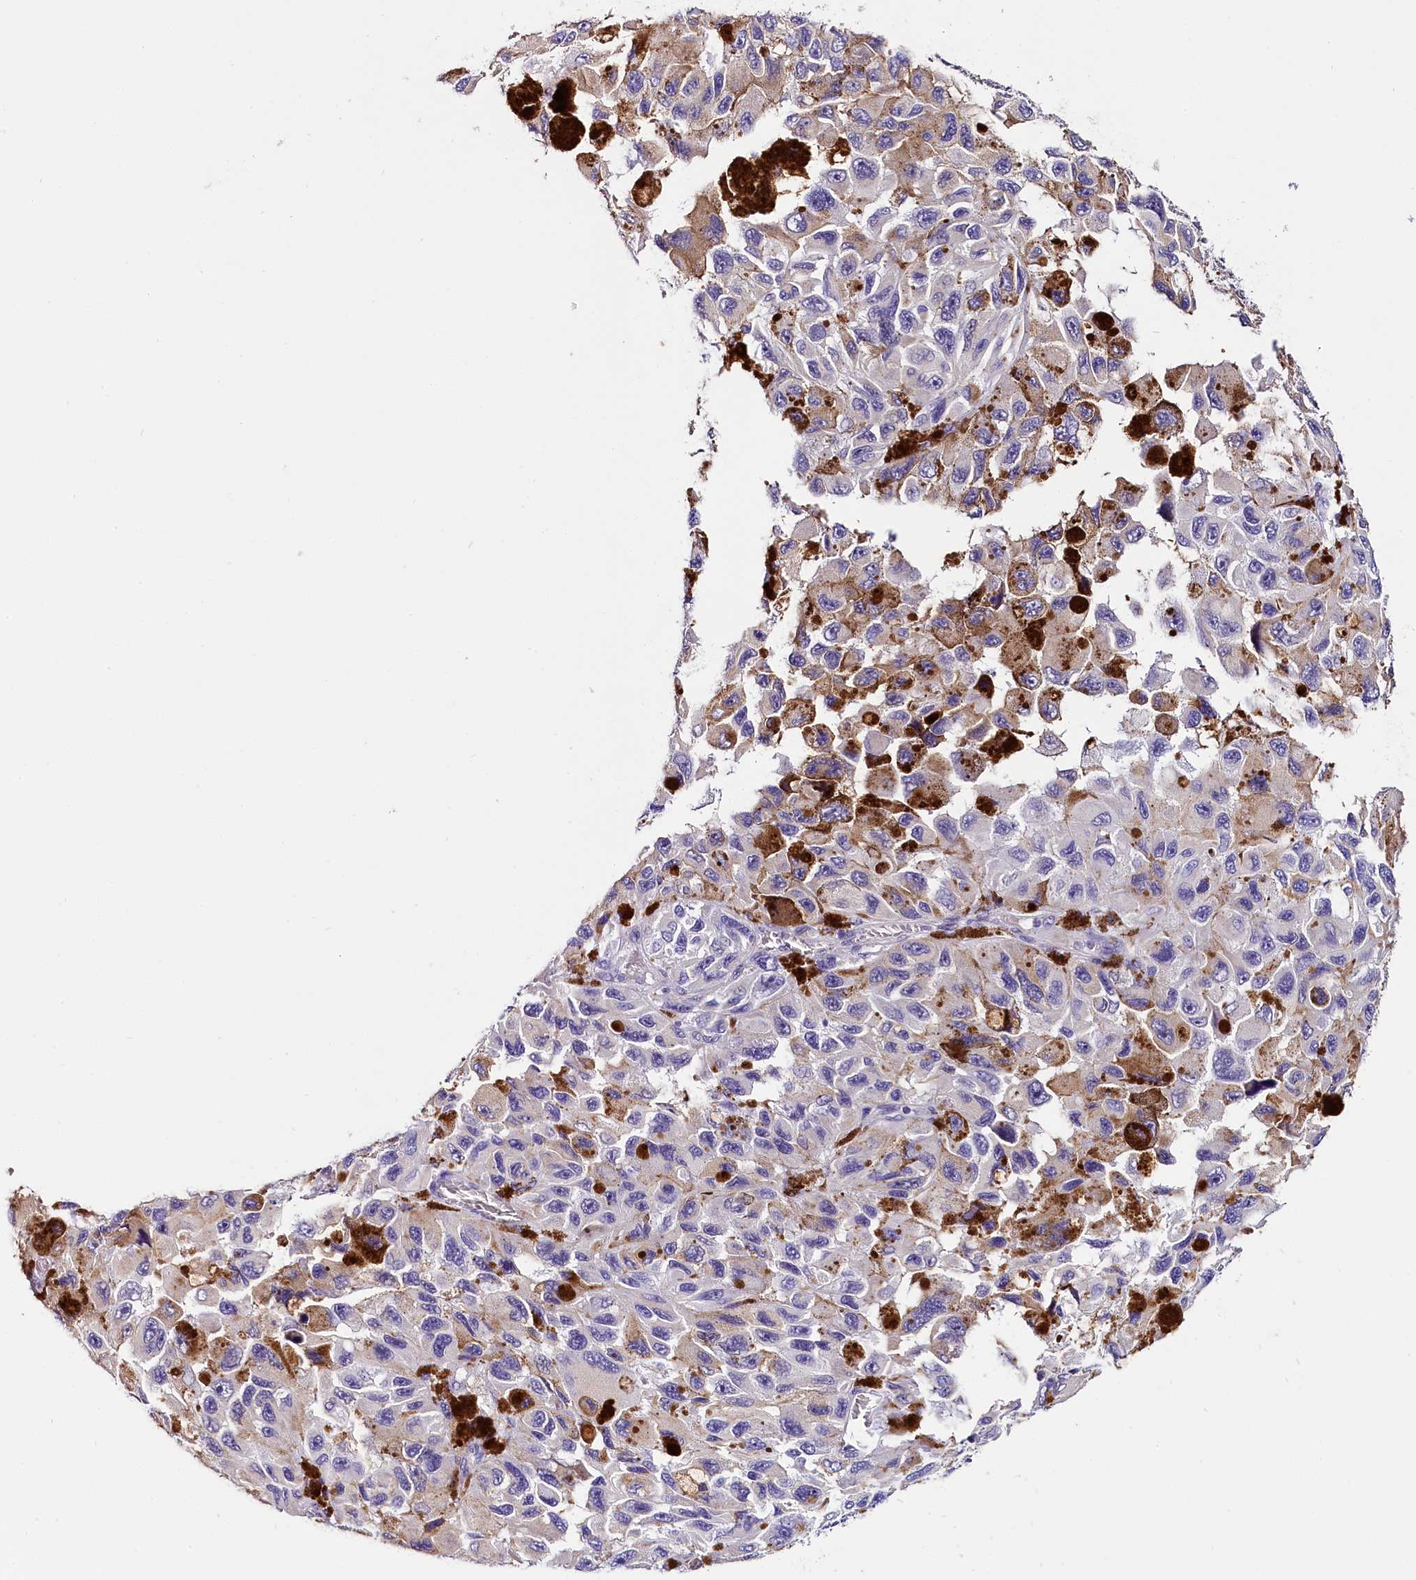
{"staining": {"intensity": "weak", "quantity": "<25%", "location": "cytoplasmic/membranous"}, "tissue": "melanoma", "cell_type": "Tumor cells", "image_type": "cancer", "snomed": [{"axis": "morphology", "description": "Malignant melanoma, NOS"}, {"axis": "topography", "description": "Skin"}], "caption": "Tumor cells are negative for brown protein staining in melanoma.", "gene": "ACAA2", "patient": {"sex": "female", "age": 73}}